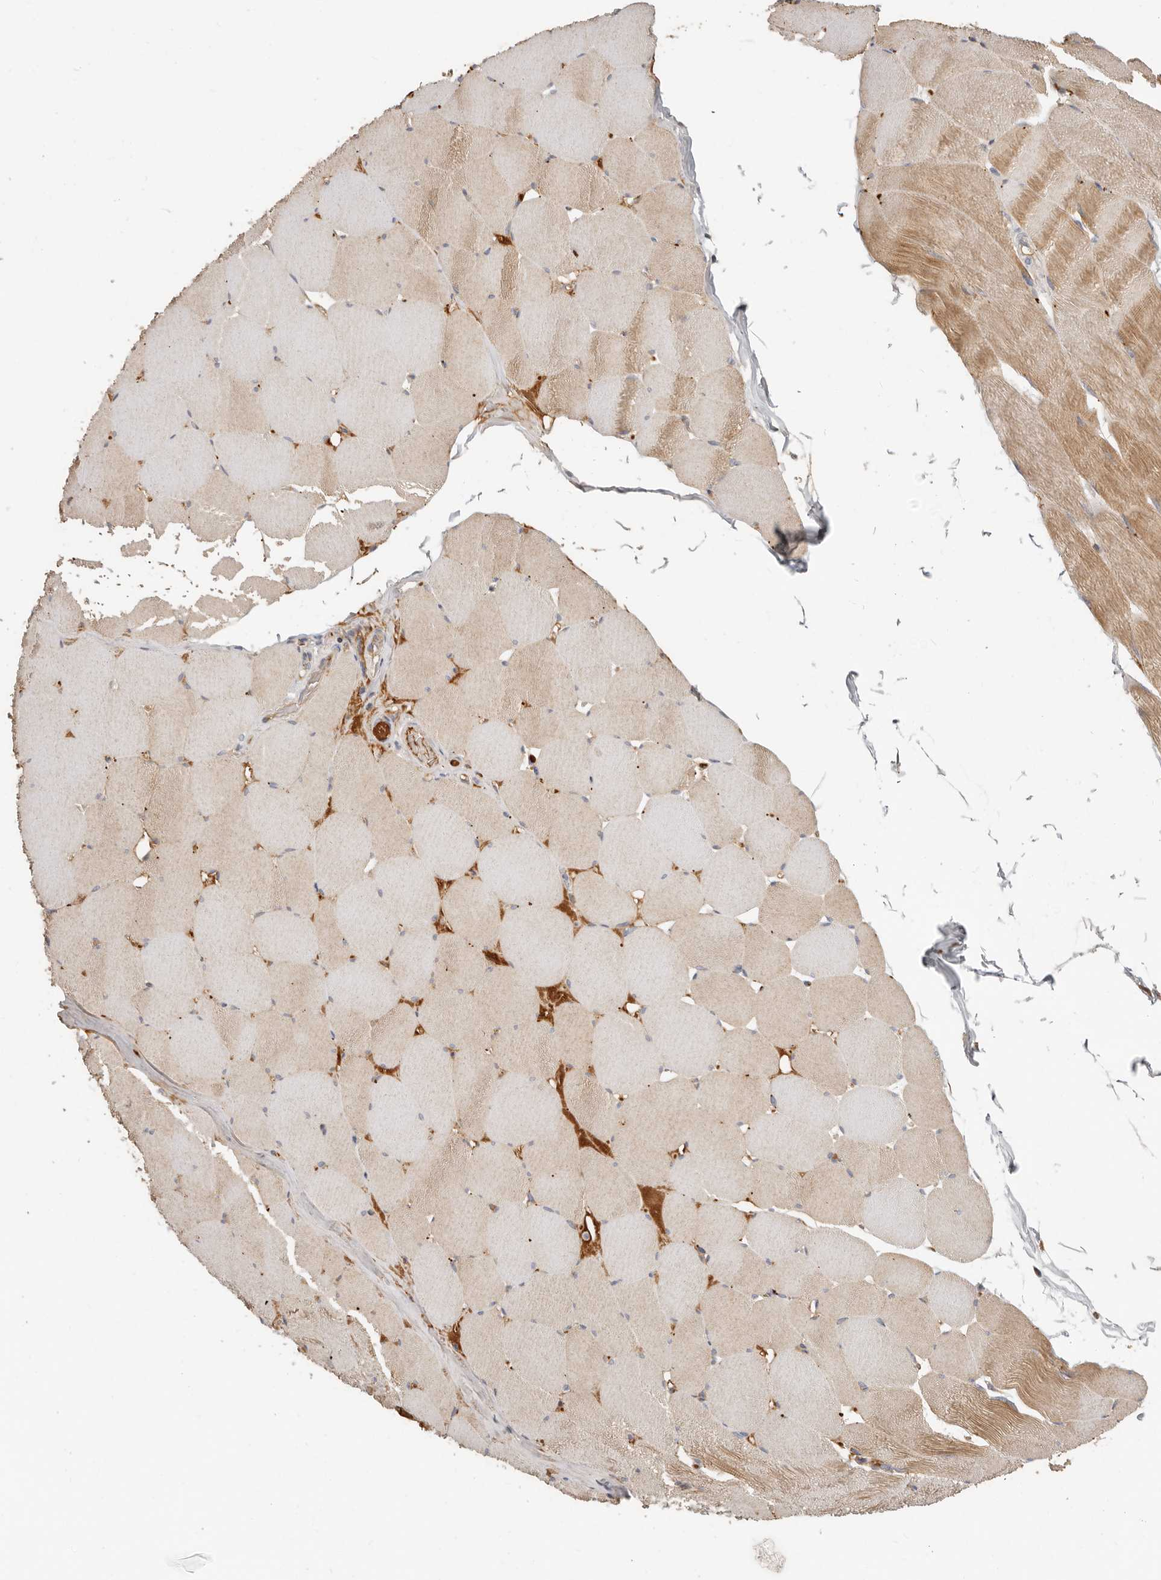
{"staining": {"intensity": "moderate", "quantity": "25%-75%", "location": "cytoplasmic/membranous"}, "tissue": "skeletal muscle", "cell_type": "Myocytes", "image_type": "normal", "snomed": [{"axis": "morphology", "description": "Normal tissue, NOS"}, {"axis": "topography", "description": "Skeletal muscle"}], "caption": "Myocytes exhibit moderate cytoplasmic/membranous expression in about 25%-75% of cells in benign skeletal muscle. Using DAB (3,3'-diaminobenzidine) (brown) and hematoxylin (blue) stains, captured at high magnification using brightfield microscopy.", "gene": "MTFR2", "patient": {"sex": "male", "age": 62}}